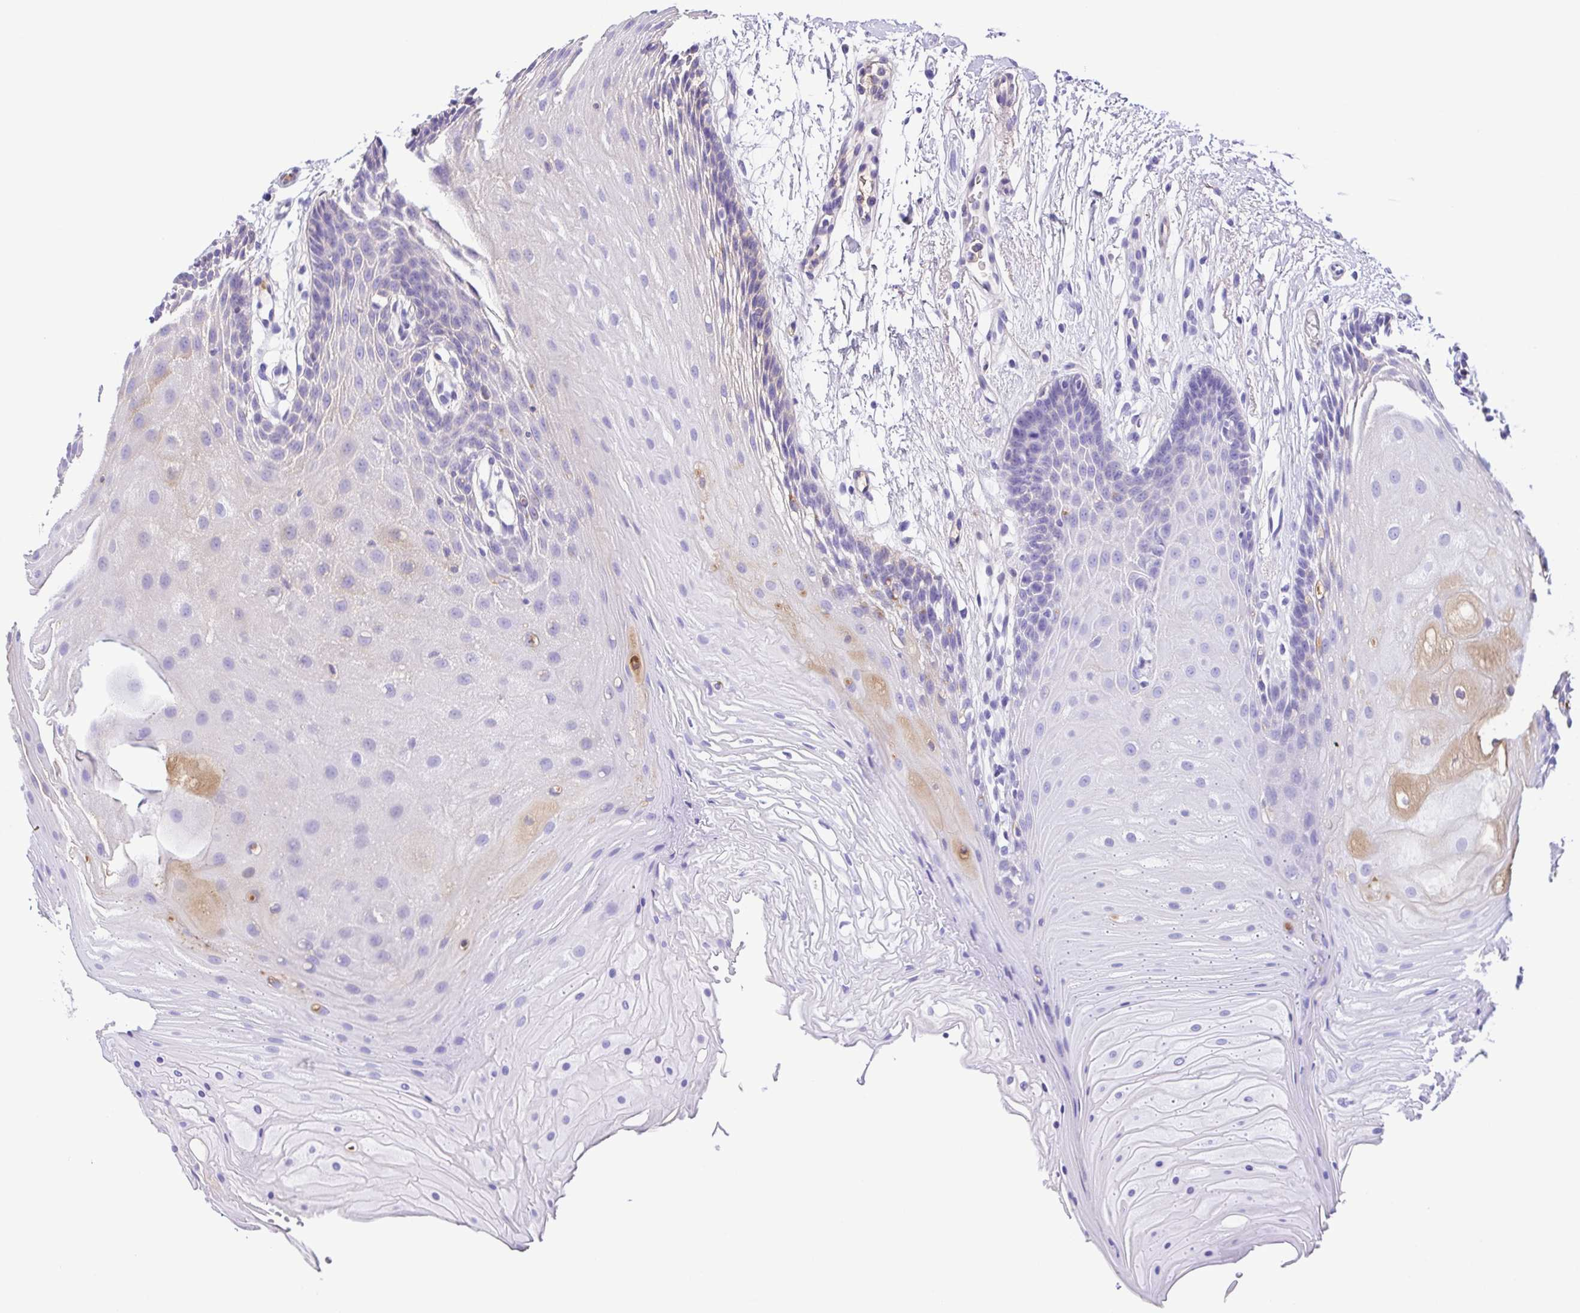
{"staining": {"intensity": "negative", "quantity": "none", "location": "none"}, "tissue": "oral mucosa", "cell_type": "Squamous epithelial cells", "image_type": "normal", "snomed": [{"axis": "morphology", "description": "Normal tissue, NOS"}, {"axis": "morphology", "description": "Squamous cell carcinoma, NOS"}, {"axis": "topography", "description": "Oral tissue"}, {"axis": "topography", "description": "Tounge, NOS"}, {"axis": "topography", "description": "Head-Neck"}], "caption": "Immunohistochemical staining of unremarkable human oral mucosa shows no significant expression in squamous epithelial cells. (Immunohistochemistry, brightfield microscopy, high magnification).", "gene": "IGFL1", "patient": {"sex": "male", "age": 62}}